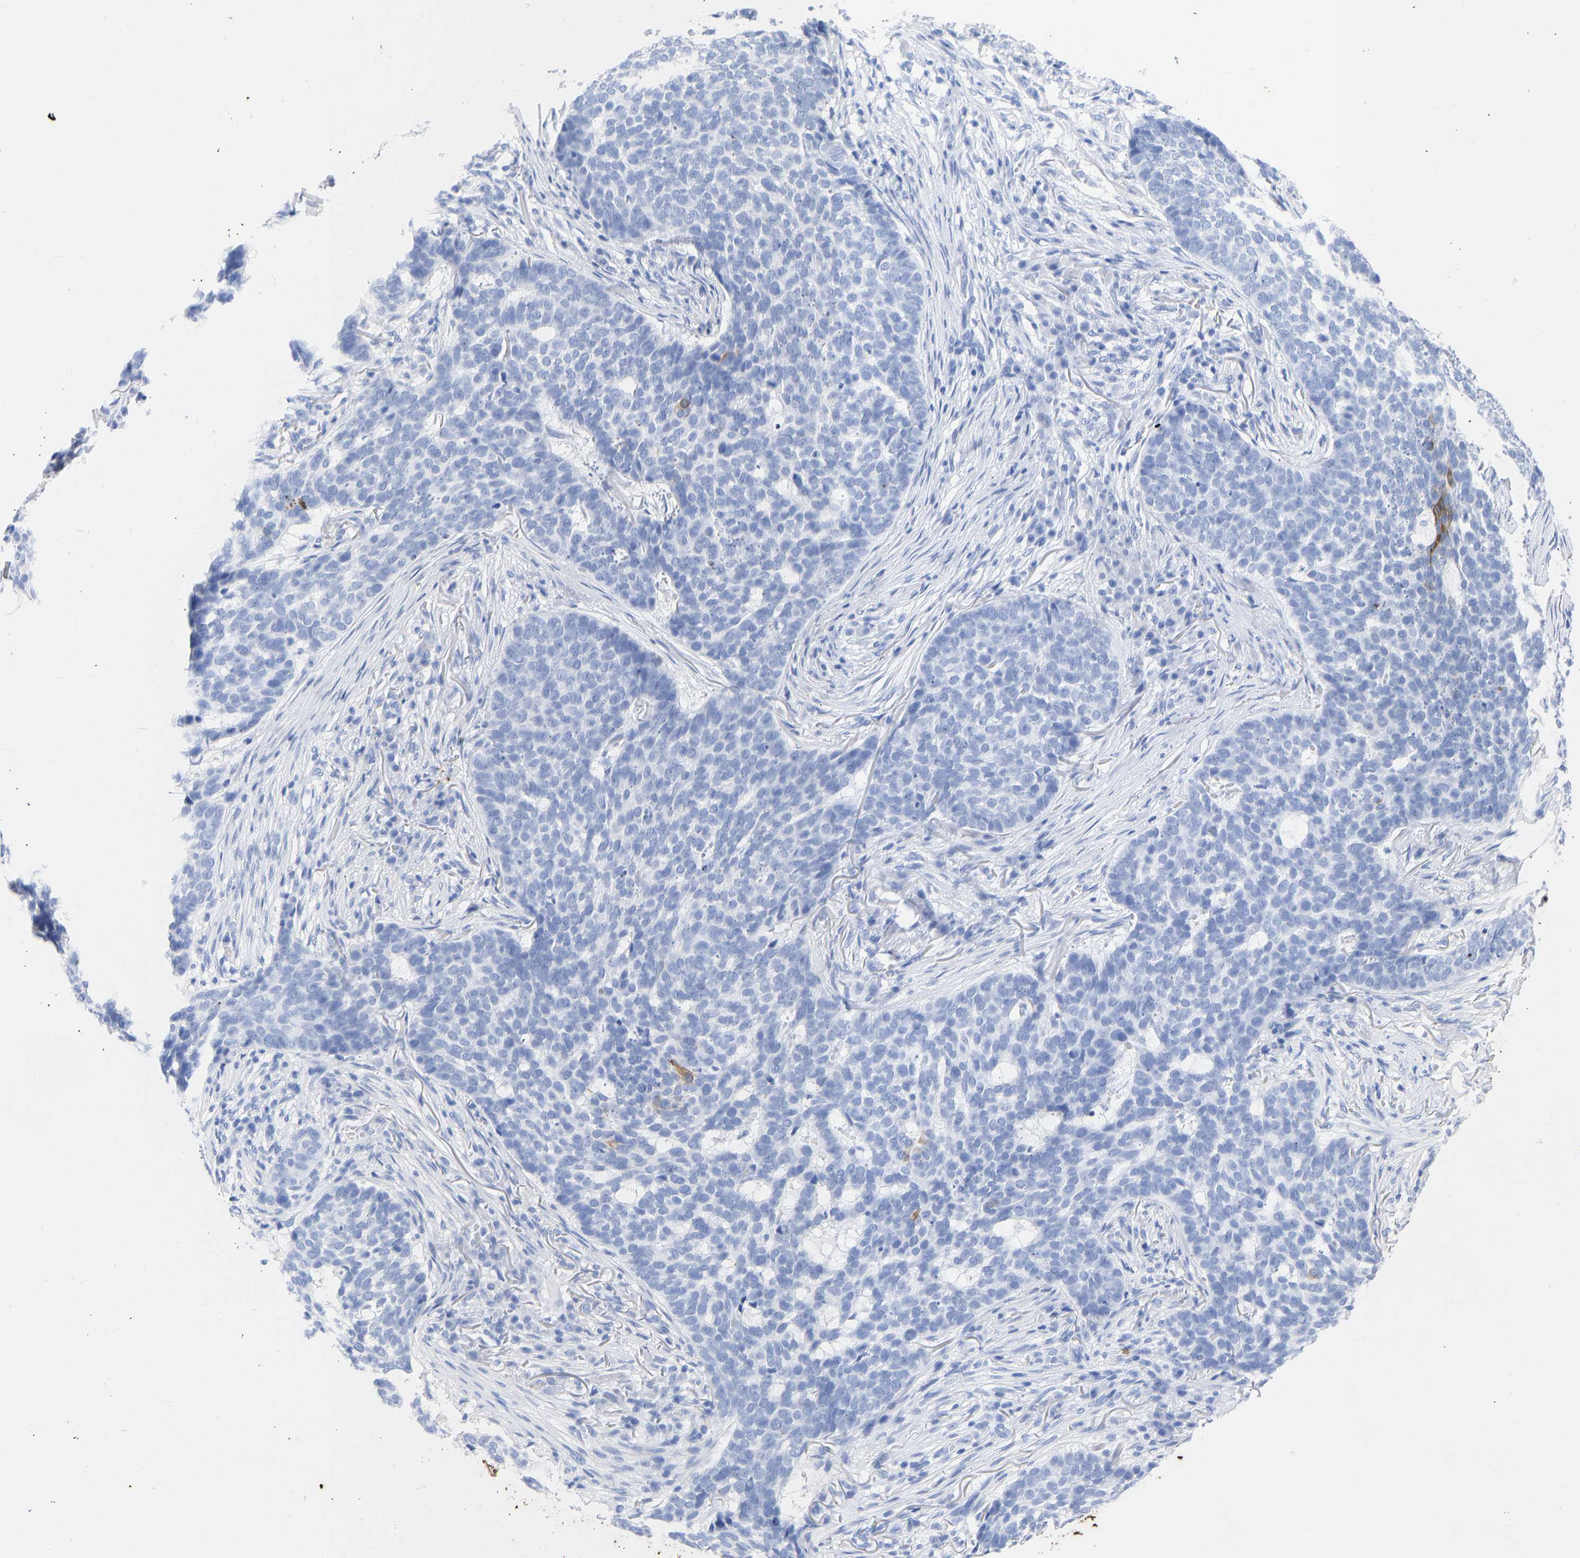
{"staining": {"intensity": "negative", "quantity": "none", "location": "none"}, "tissue": "skin cancer", "cell_type": "Tumor cells", "image_type": "cancer", "snomed": [{"axis": "morphology", "description": "Basal cell carcinoma"}, {"axis": "topography", "description": "Skin"}], "caption": "Immunohistochemistry (IHC) of basal cell carcinoma (skin) reveals no positivity in tumor cells.", "gene": "KRT1", "patient": {"sex": "male", "age": 85}}